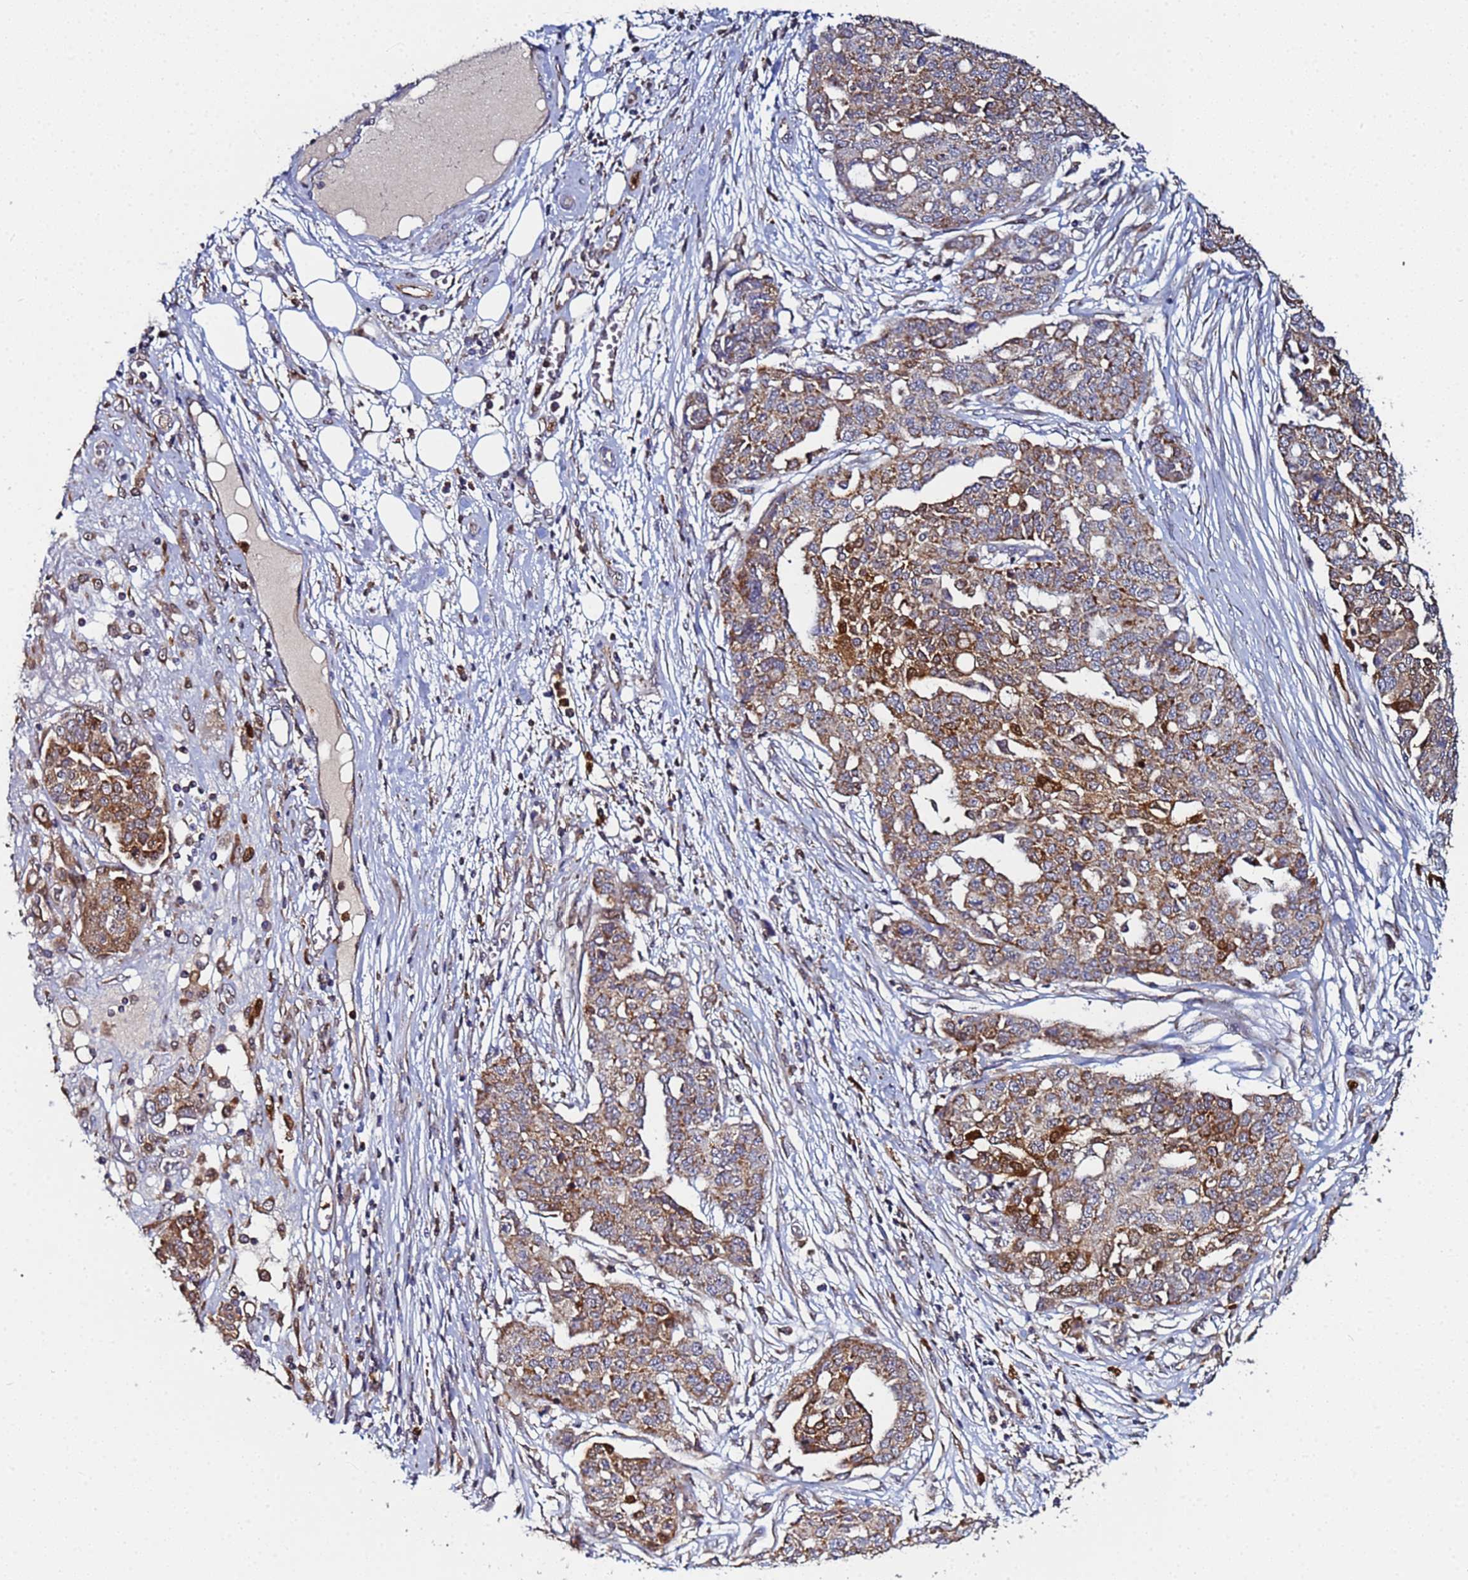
{"staining": {"intensity": "moderate", "quantity": ">75%", "location": "cytoplasmic/membranous"}, "tissue": "ovarian cancer", "cell_type": "Tumor cells", "image_type": "cancer", "snomed": [{"axis": "morphology", "description": "Cystadenocarcinoma, serous, NOS"}, {"axis": "topography", "description": "Soft tissue"}, {"axis": "topography", "description": "Ovary"}], "caption": "Protein staining exhibits moderate cytoplasmic/membranous positivity in approximately >75% of tumor cells in ovarian cancer (serous cystadenocarcinoma).", "gene": "CCDC127", "patient": {"sex": "female", "age": 57}}